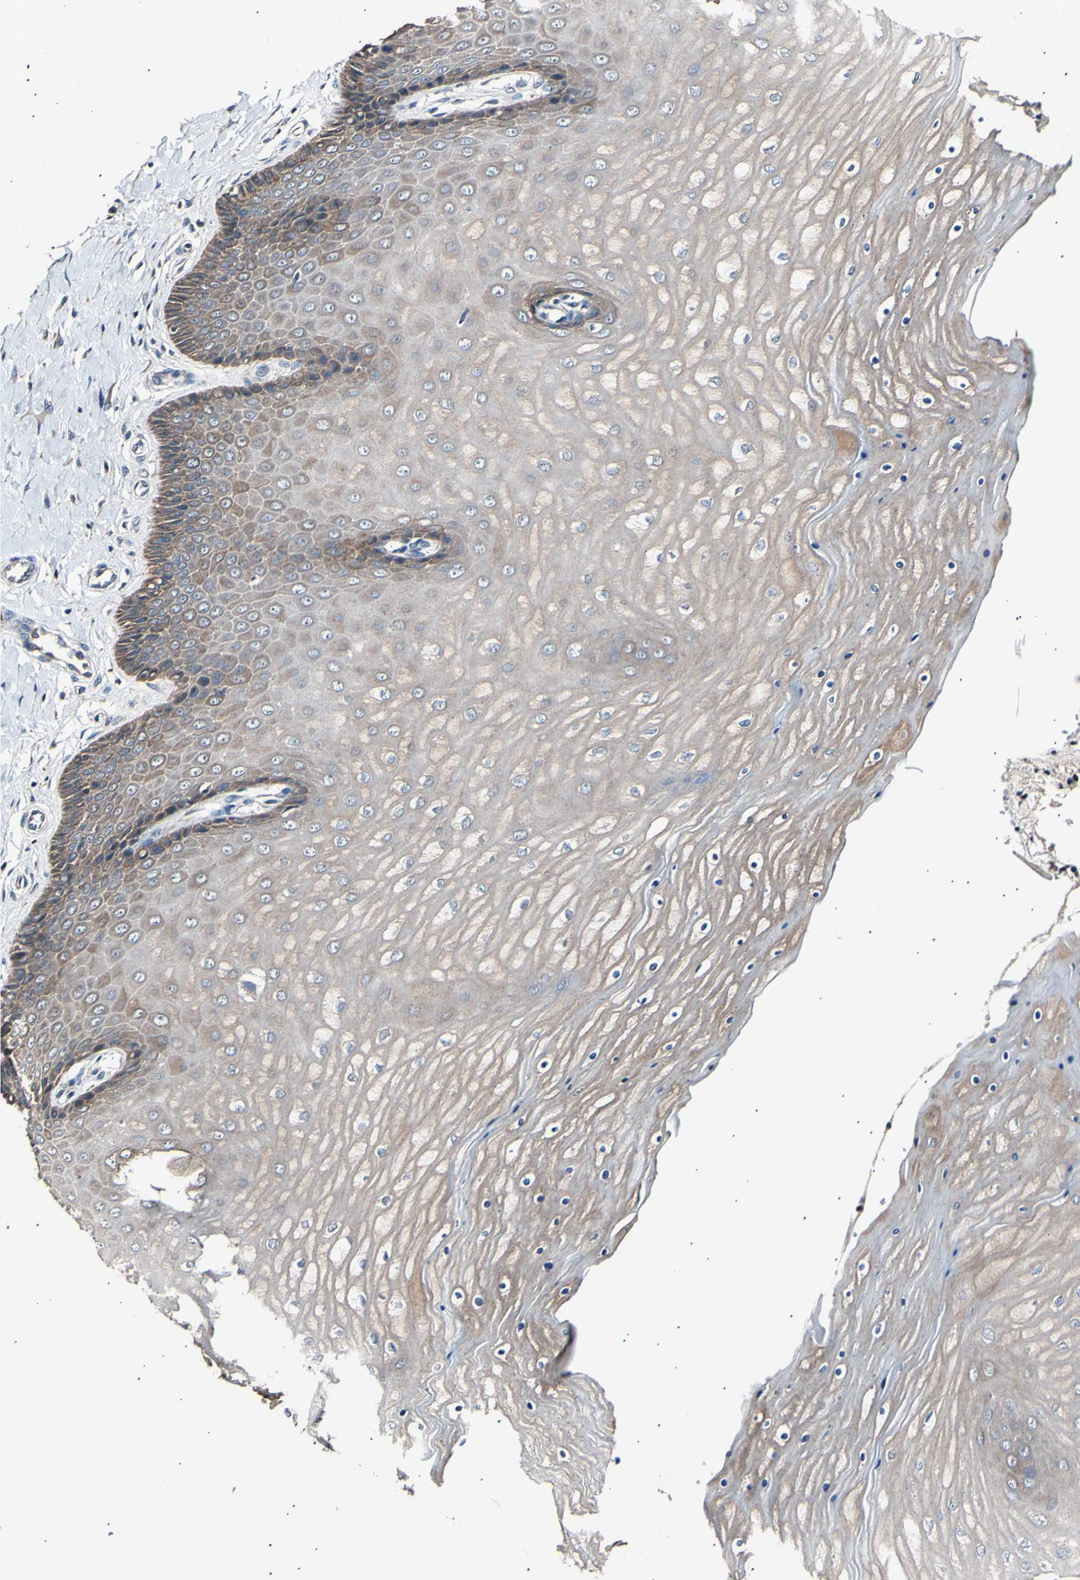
{"staining": {"intensity": "moderate", "quantity": ">75%", "location": "cytoplasmic/membranous"}, "tissue": "cervix", "cell_type": "Glandular cells", "image_type": "normal", "snomed": [{"axis": "morphology", "description": "Normal tissue, NOS"}, {"axis": "topography", "description": "Cervix"}], "caption": "Brown immunohistochemical staining in unremarkable human cervix demonstrates moderate cytoplasmic/membranous staining in approximately >75% of glandular cells. The protein is stained brown, and the nuclei are stained in blue (DAB IHC with brightfield microscopy, high magnification).", "gene": "ITGA6", "patient": {"sex": "female", "age": 55}}